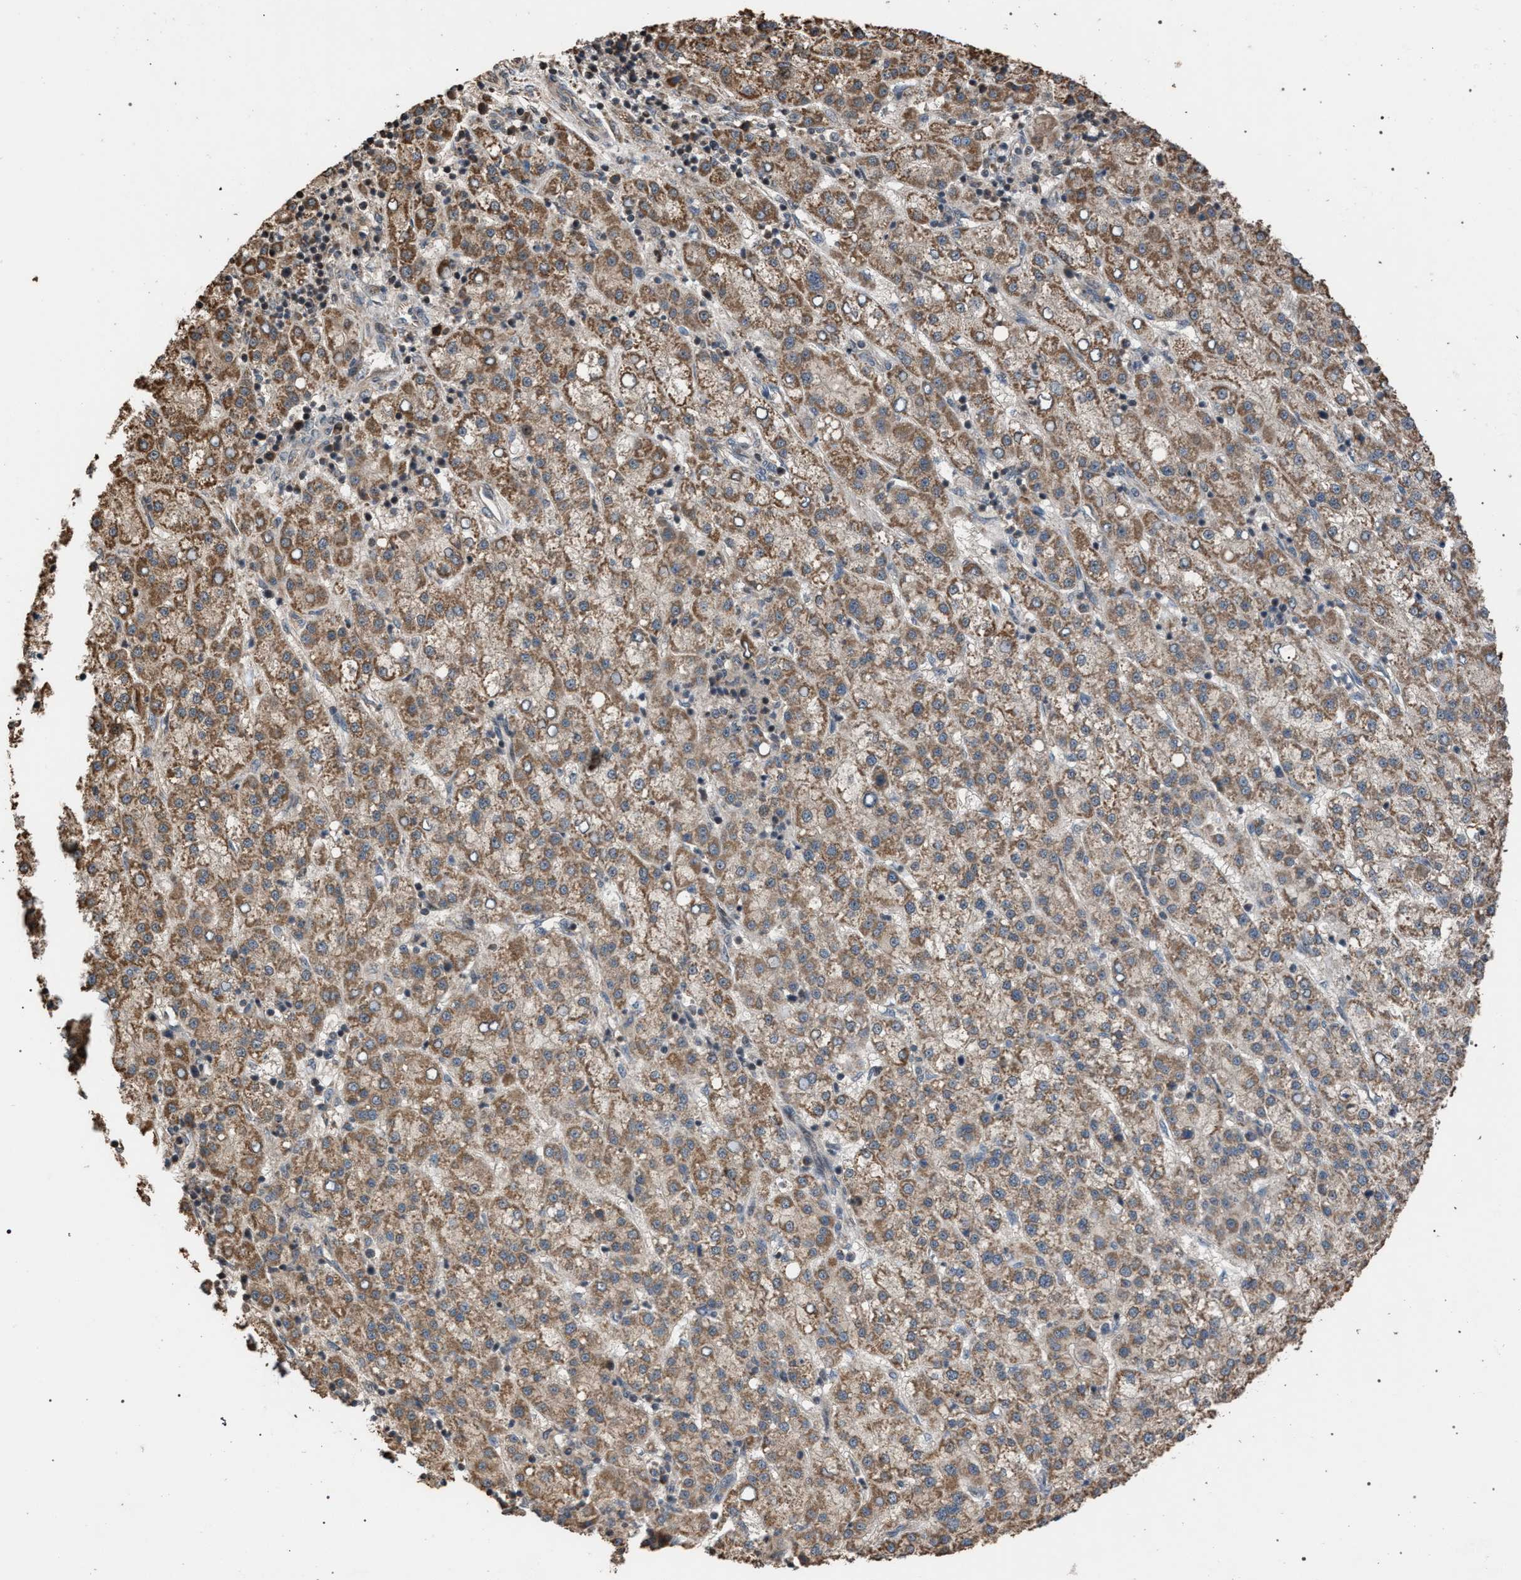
{"staining": {"intensity": "moderate", "quantity": ">75%", "location": "cytoplasmic/membranous"}, "tissue": "liver cancer", "cell_type": "Tumor cells", "image_type": "cancer", "snomed": [{"axis": "morphology", "description": "Carcinoma, Hepatocellular, NOS"}, {"axis": "topography", "description": "Liver"}], "caption": "Tumor cells demonstrate moderate cytoplasmic/membranous expression in about >75% of cells in hepatocellular carcinoma (liver).", "gene": "NAA35", "patient": {"sex": "female", "age": 58}}